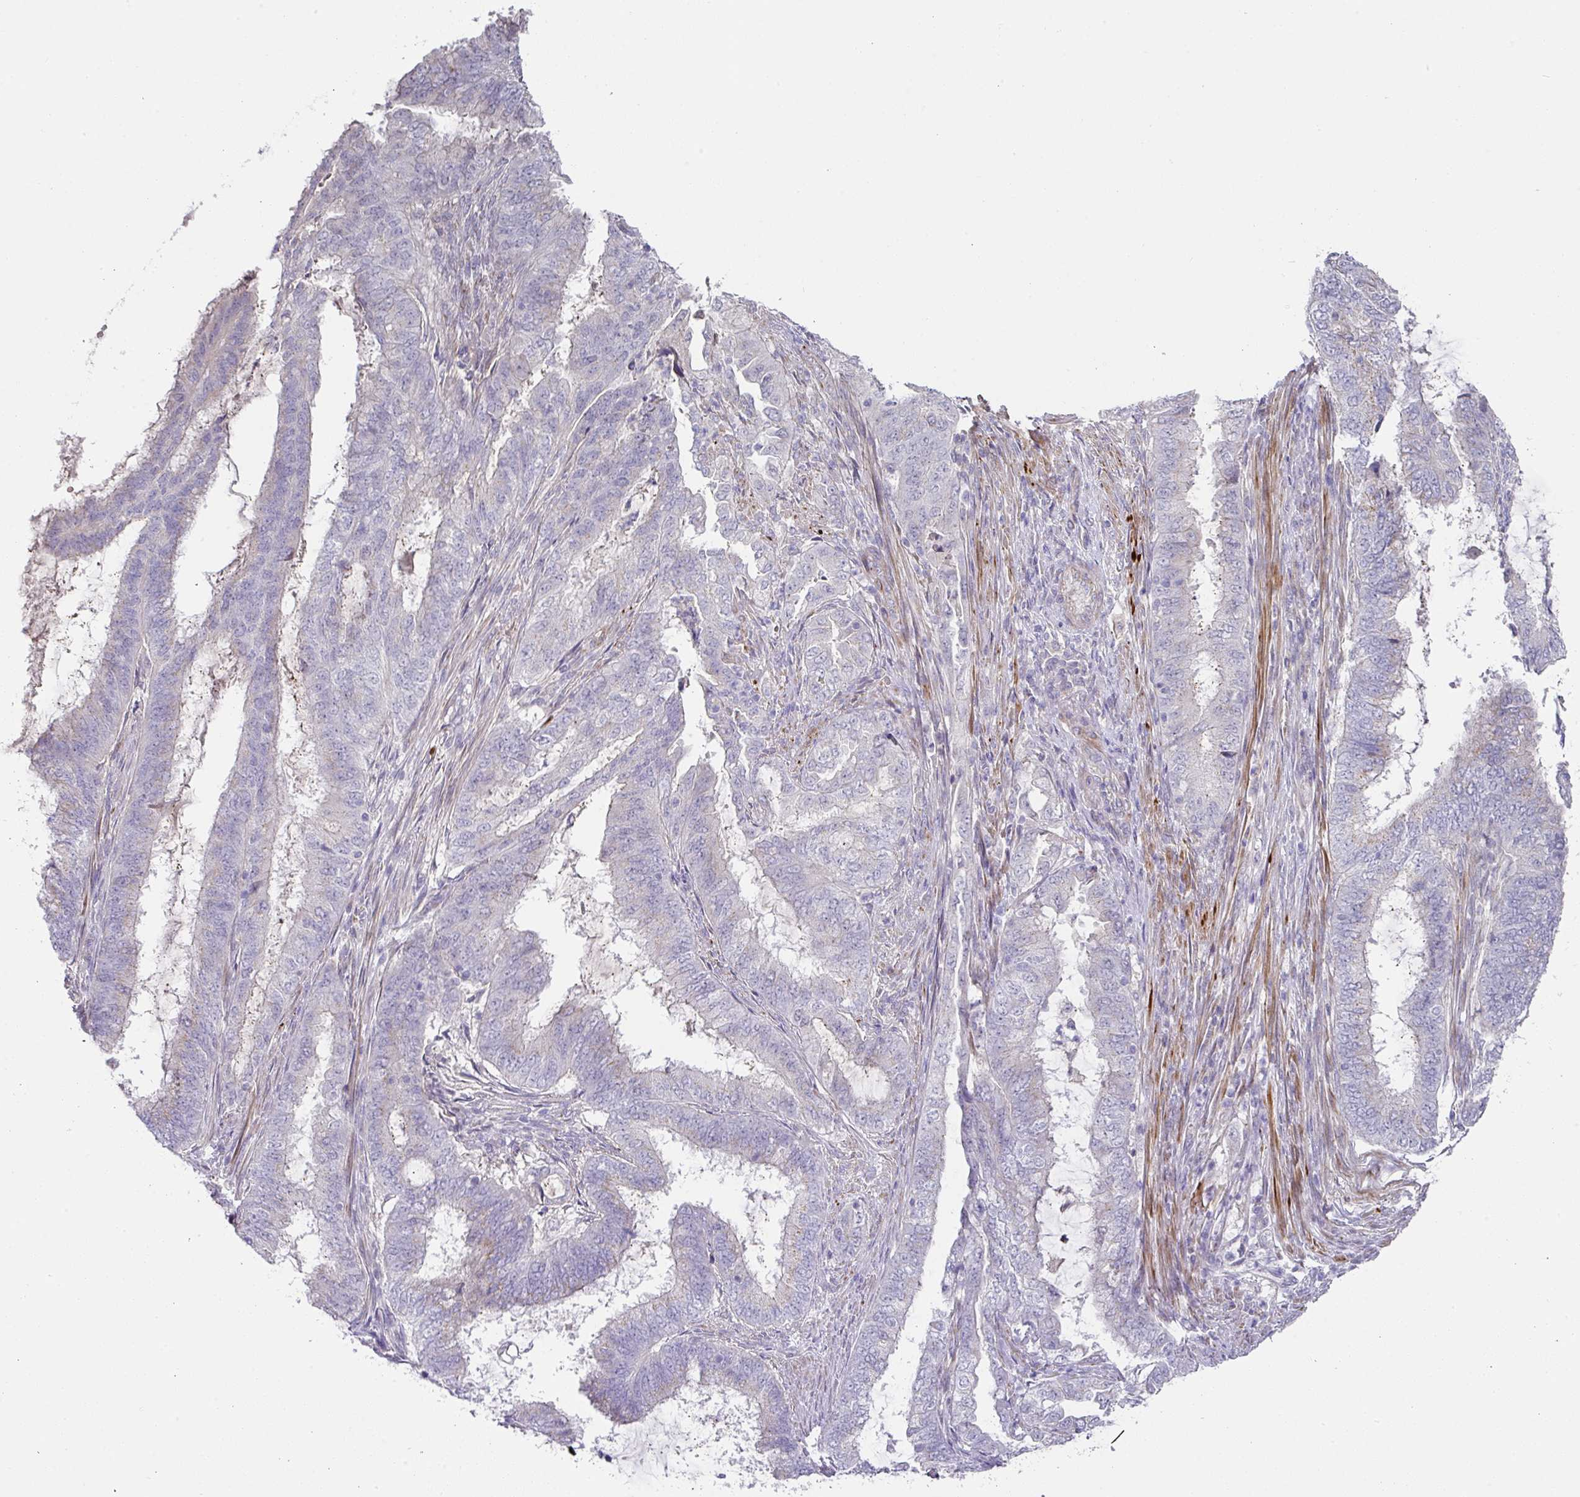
{"staining": {"intensity": "negative", "quantity": "none", "location": "none"}, "tissue": "endometrial cancer", "cell_type": "Tumor cells", "image_type": "cancer", "snomed": [{"axis": "morphology", "description": "Adenocarcinoma, NOS"}, {"axis": "topography", "description": "Endometrium"}], "caption": "This is a micrograph of IHC staining of adenocarcinoma (endometrial), which shows no positivity in tumor cells. (Brightfield microscopy of DAB (3,3'-diaminobenzidine) immunohistochemistry at high magnification).", "gene": "TARM1", "patient": {"sex": "female", "age": 51}}